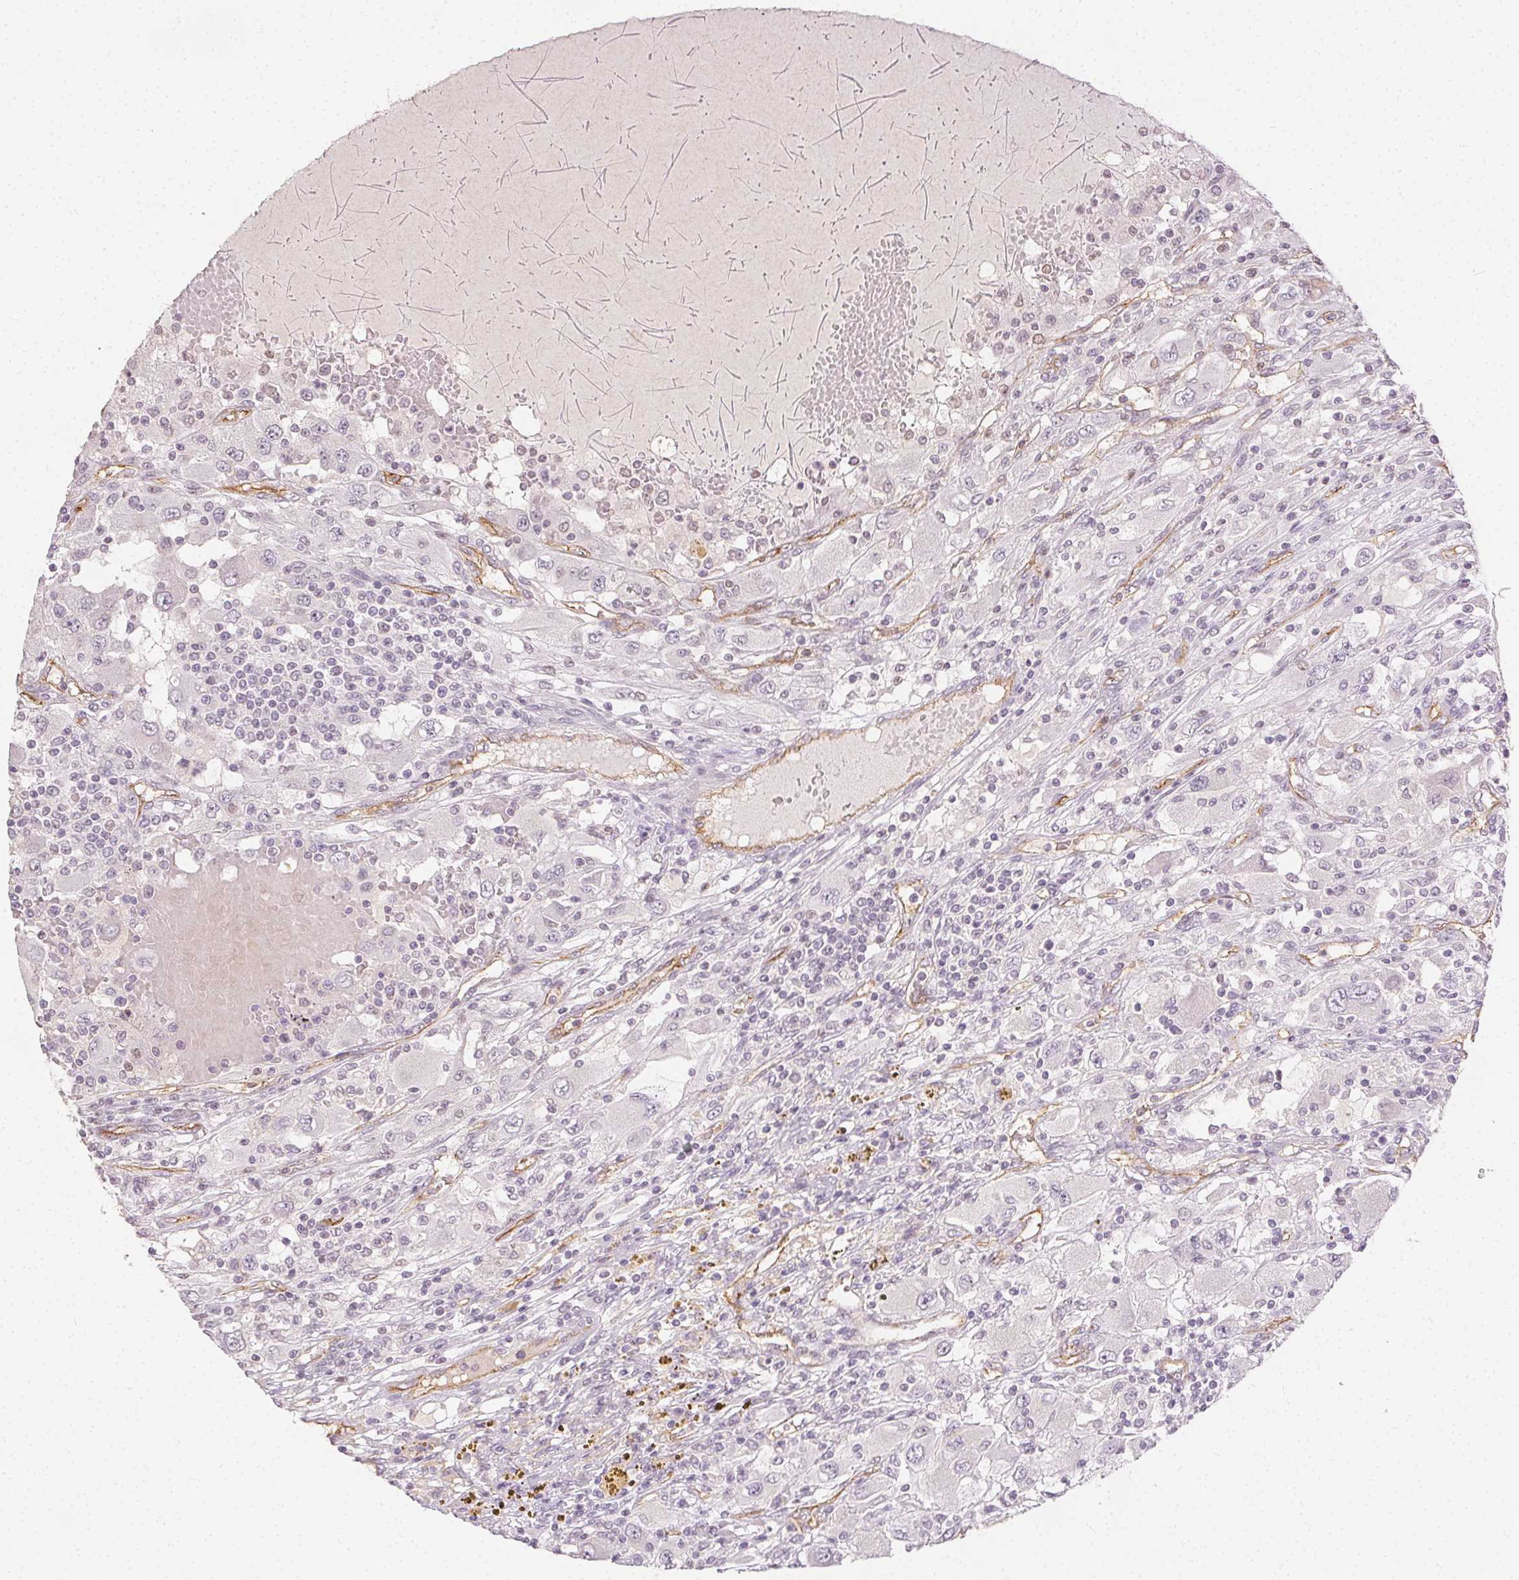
{"staining": {"intensity": "negative", "quantity": "none", "location": "none"}, "tissue": "renal cancer", "cell_type": "Tumor cells", "image_type": "cancer", "snomed": [{"axis": "morphology", "description": "Adenocarcinoma, NOS"}, {"axis": "topography", "description": "Kidney"}], "caption": "There is no significant expression in tumor cells of adenocarcinoma (renal). The staining is performed using DAB brown chromogen with nuclei counter-stained in using hematoxylin.", "gene": "PODXL", "patient": {"sex": "female", "age": 67}}